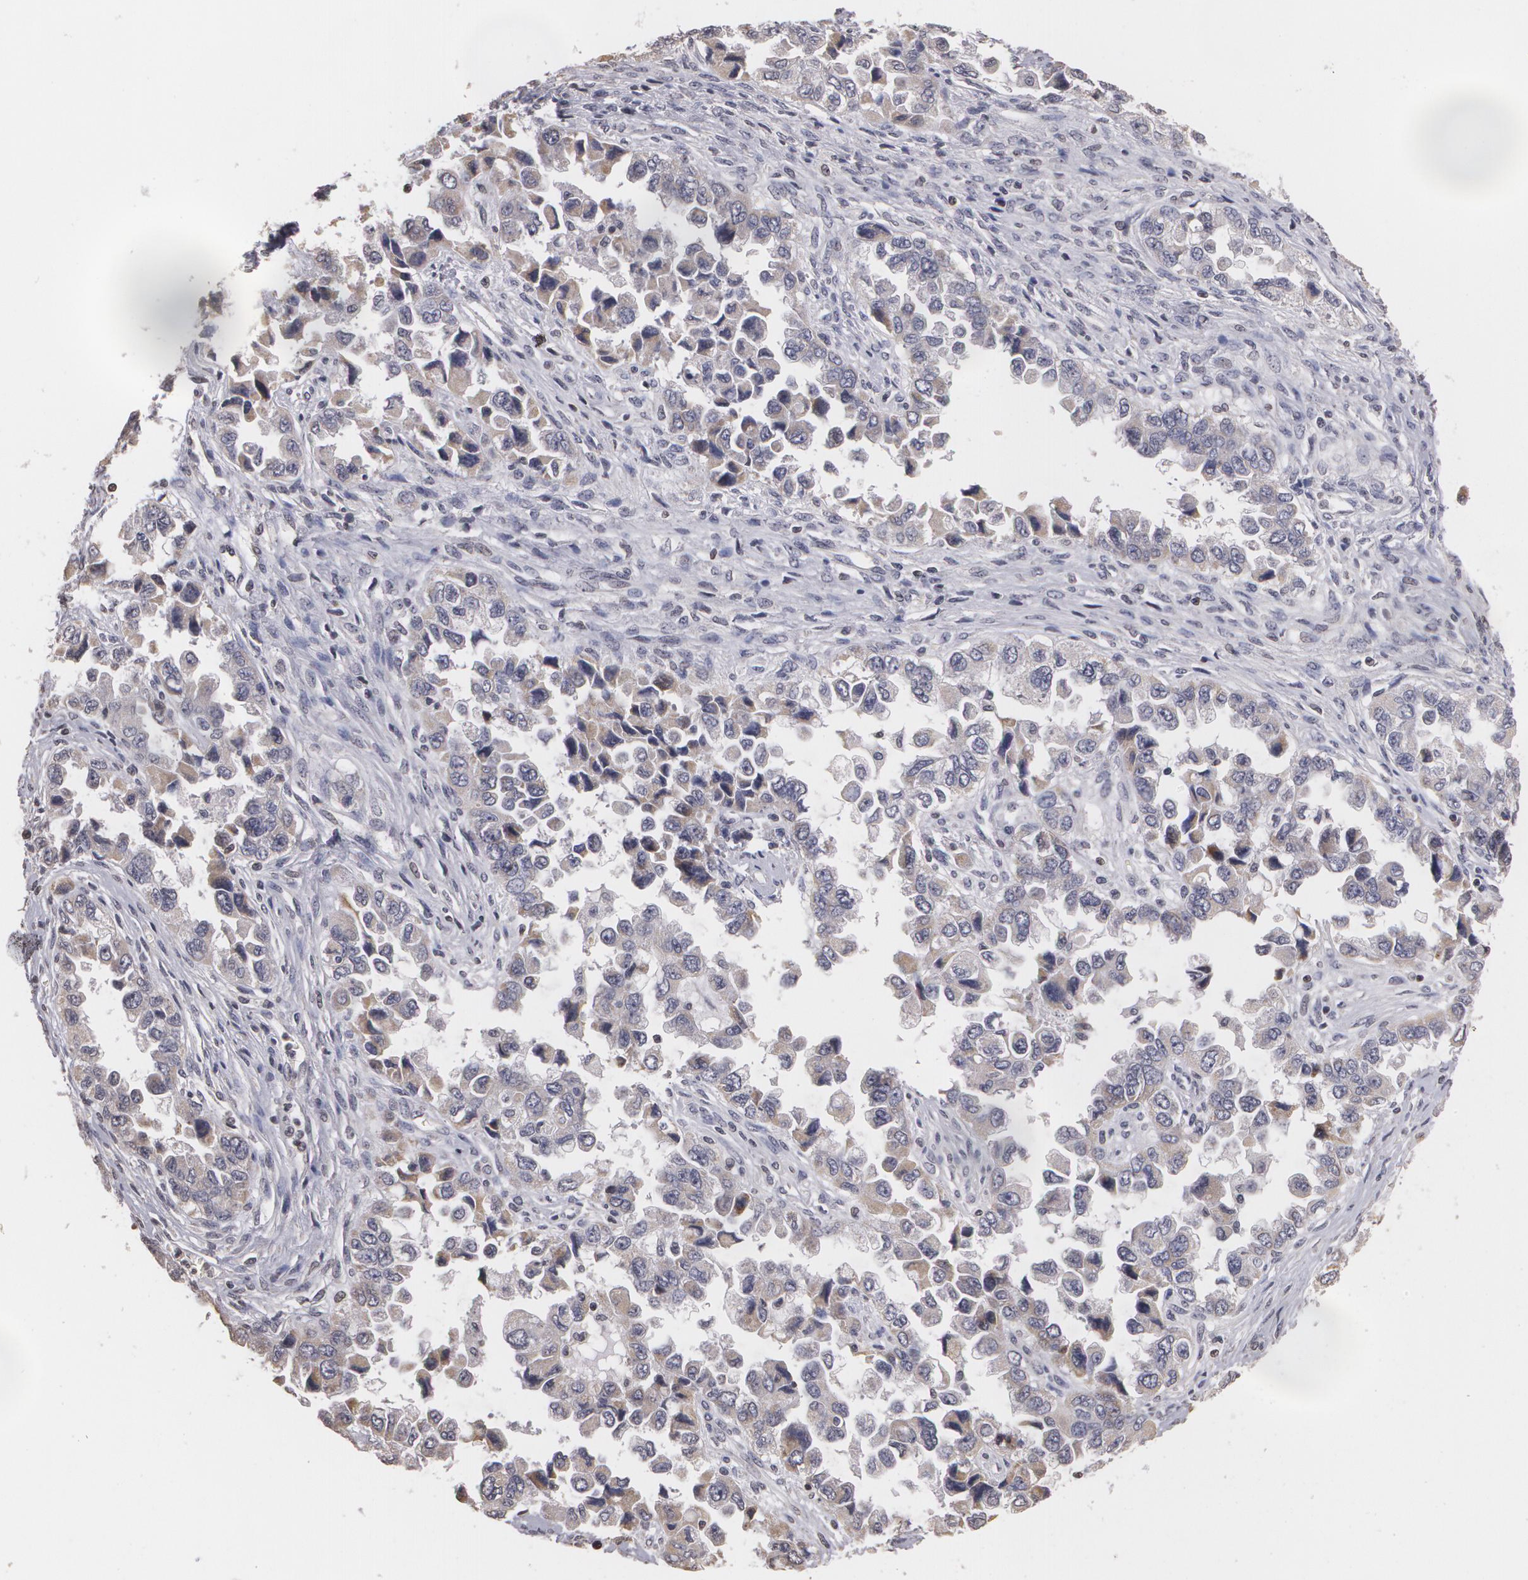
{"staining": {"intensity": "negative", "quantity": "none", "location": "none"}, "tissue": "ovarian cancer", "cell_type": "Tumor cells", "image_type": "cancer", "snomed": [{"axis": "morphology", "description": "Cystadenocarcinoma, serous, NOS"}, {"axis": "topography", "description": "Ovary"}], "caption": "High magnification brightfield microscopy of serous cystadenocarcinoma (ovarian) stained with DAB (brown) and counterstained with hematoxylin (blue): tumor cells show no significant expression.", "gene": "THRB", "patient": {"sex": "female", "age": 84}}